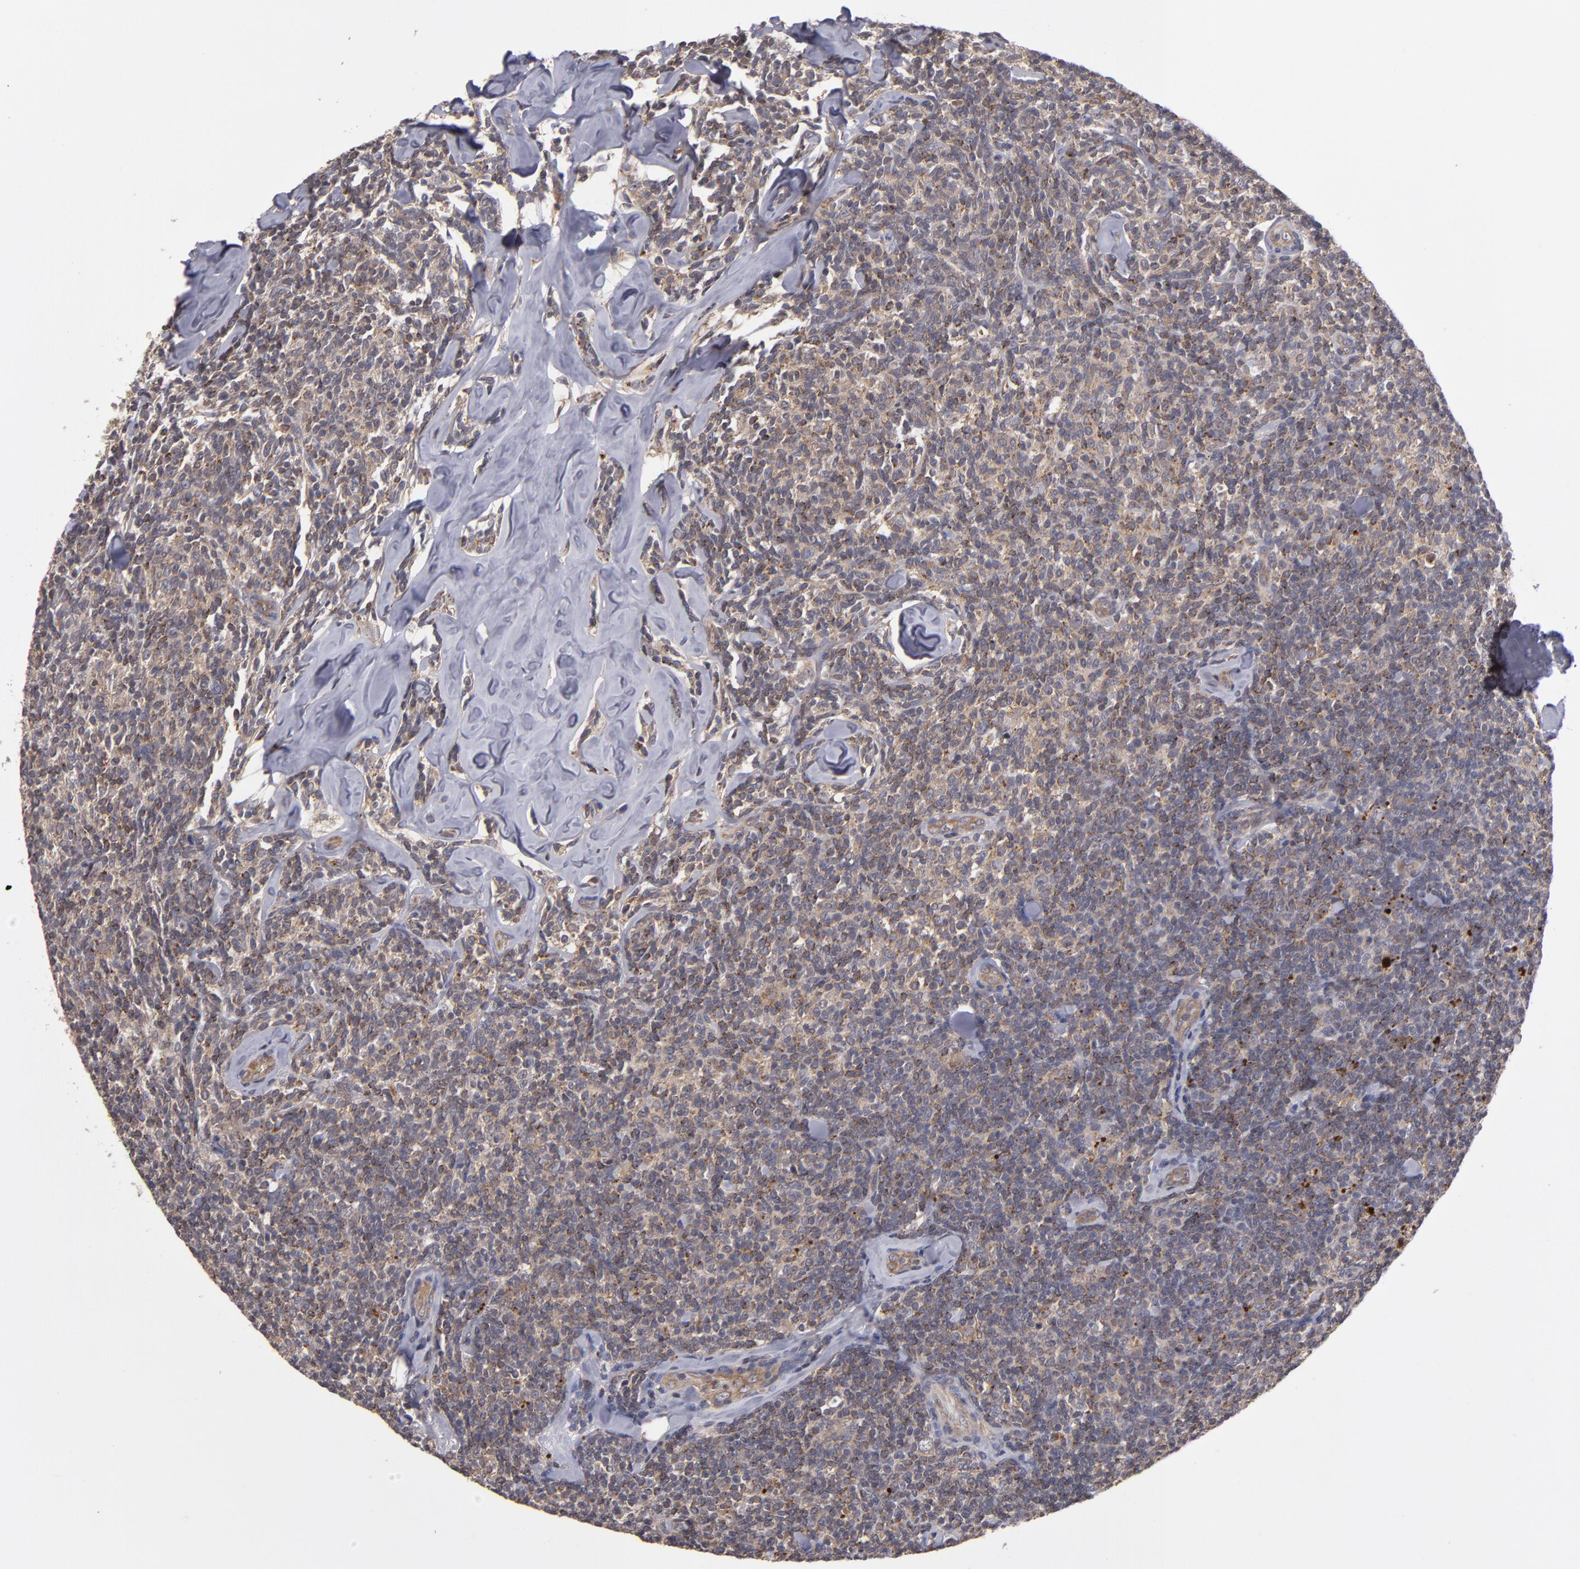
{"staining": {"intensity": "moderate", "quantity": "25%-75%", "location": "cytoplasmic/membranous"}, "tissue": "lymphoma", "cell_type": "Tumor cells", "image_type": "cancer", "snomed": [{"axis": "morphology", "description": "Malignant lymphoma, non-Hodgkin's type, Low grade"}, {"axis": "topography", "description": "Lymph node"}], "caption": "DAB (3,3'-diaminobenzidine) immunohistochemical staining of human malignant lymphoma, non-Hodgkin's type (low-grade) shows moderate cytoplasmic/membranous protein staining in about 25%-75% of tumor cells. The staining was performed using DAB (3,3'-diaminobenzidine) to visualize the protein expression in brown, while the nuclei were stained in blue with hematoxylin (Magnification: 20x).", "gene": "CTSO", "patient": {"sex": "female", "age": 56}}